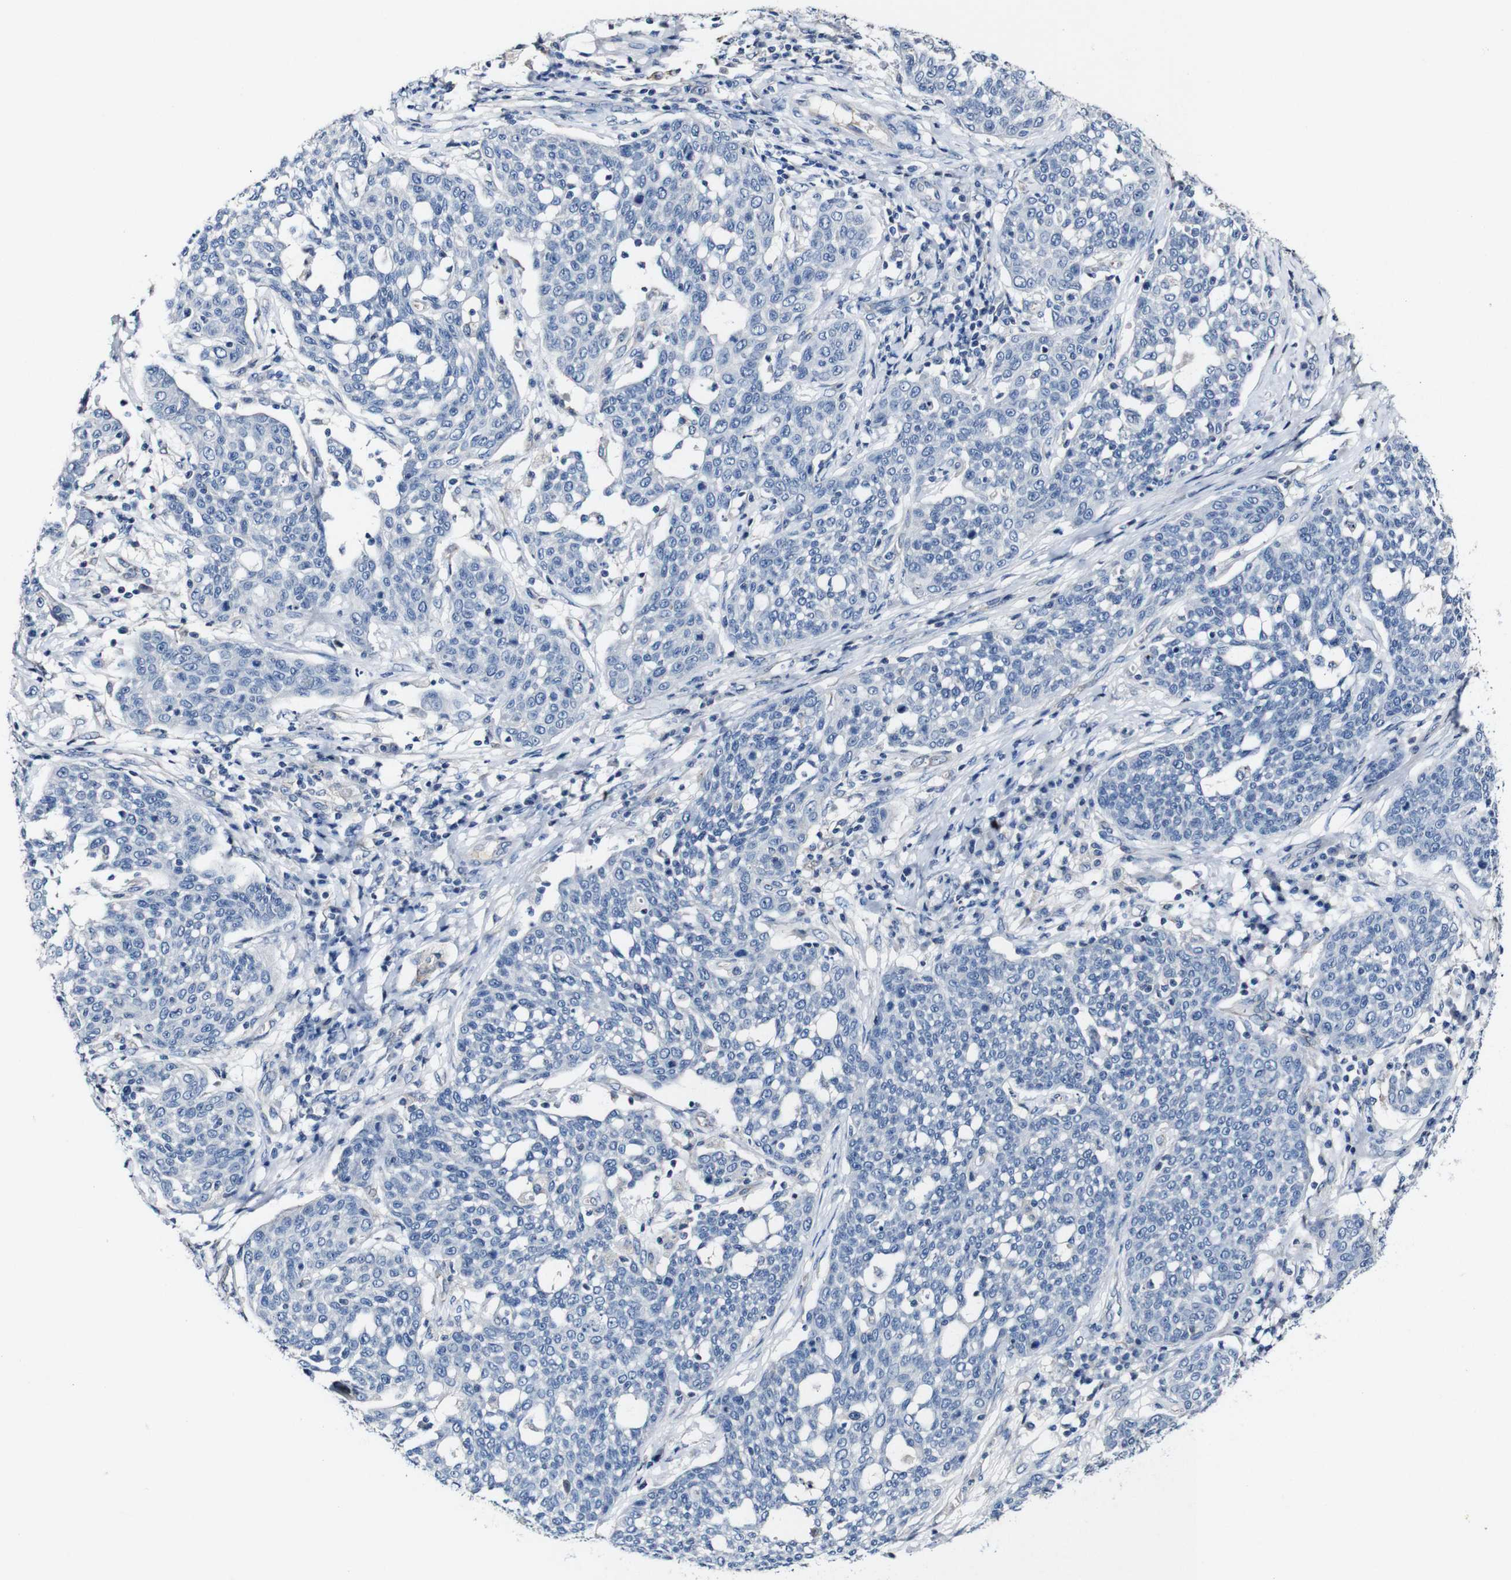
{"staining": {"intensity": "negative", "quantity": "none", "location": "none"}, "tissue": "cervical cancer", "cell_type": "Tumor cells", "image_type": "cancer", "snomed": [{"axis": "morphology", "description": "Squamous cell carcinoma, NOS"}, {"axis": "topography", "description": "Cervix"}], "caption": "Human squamous cell carcinoma (cervical) stained for a protein using immunohistochemistry (IHC) demonstrates no staining in tumor cells.", "gene": "GRAMD1A", "patient": {"sex": "female", "age": 34}}